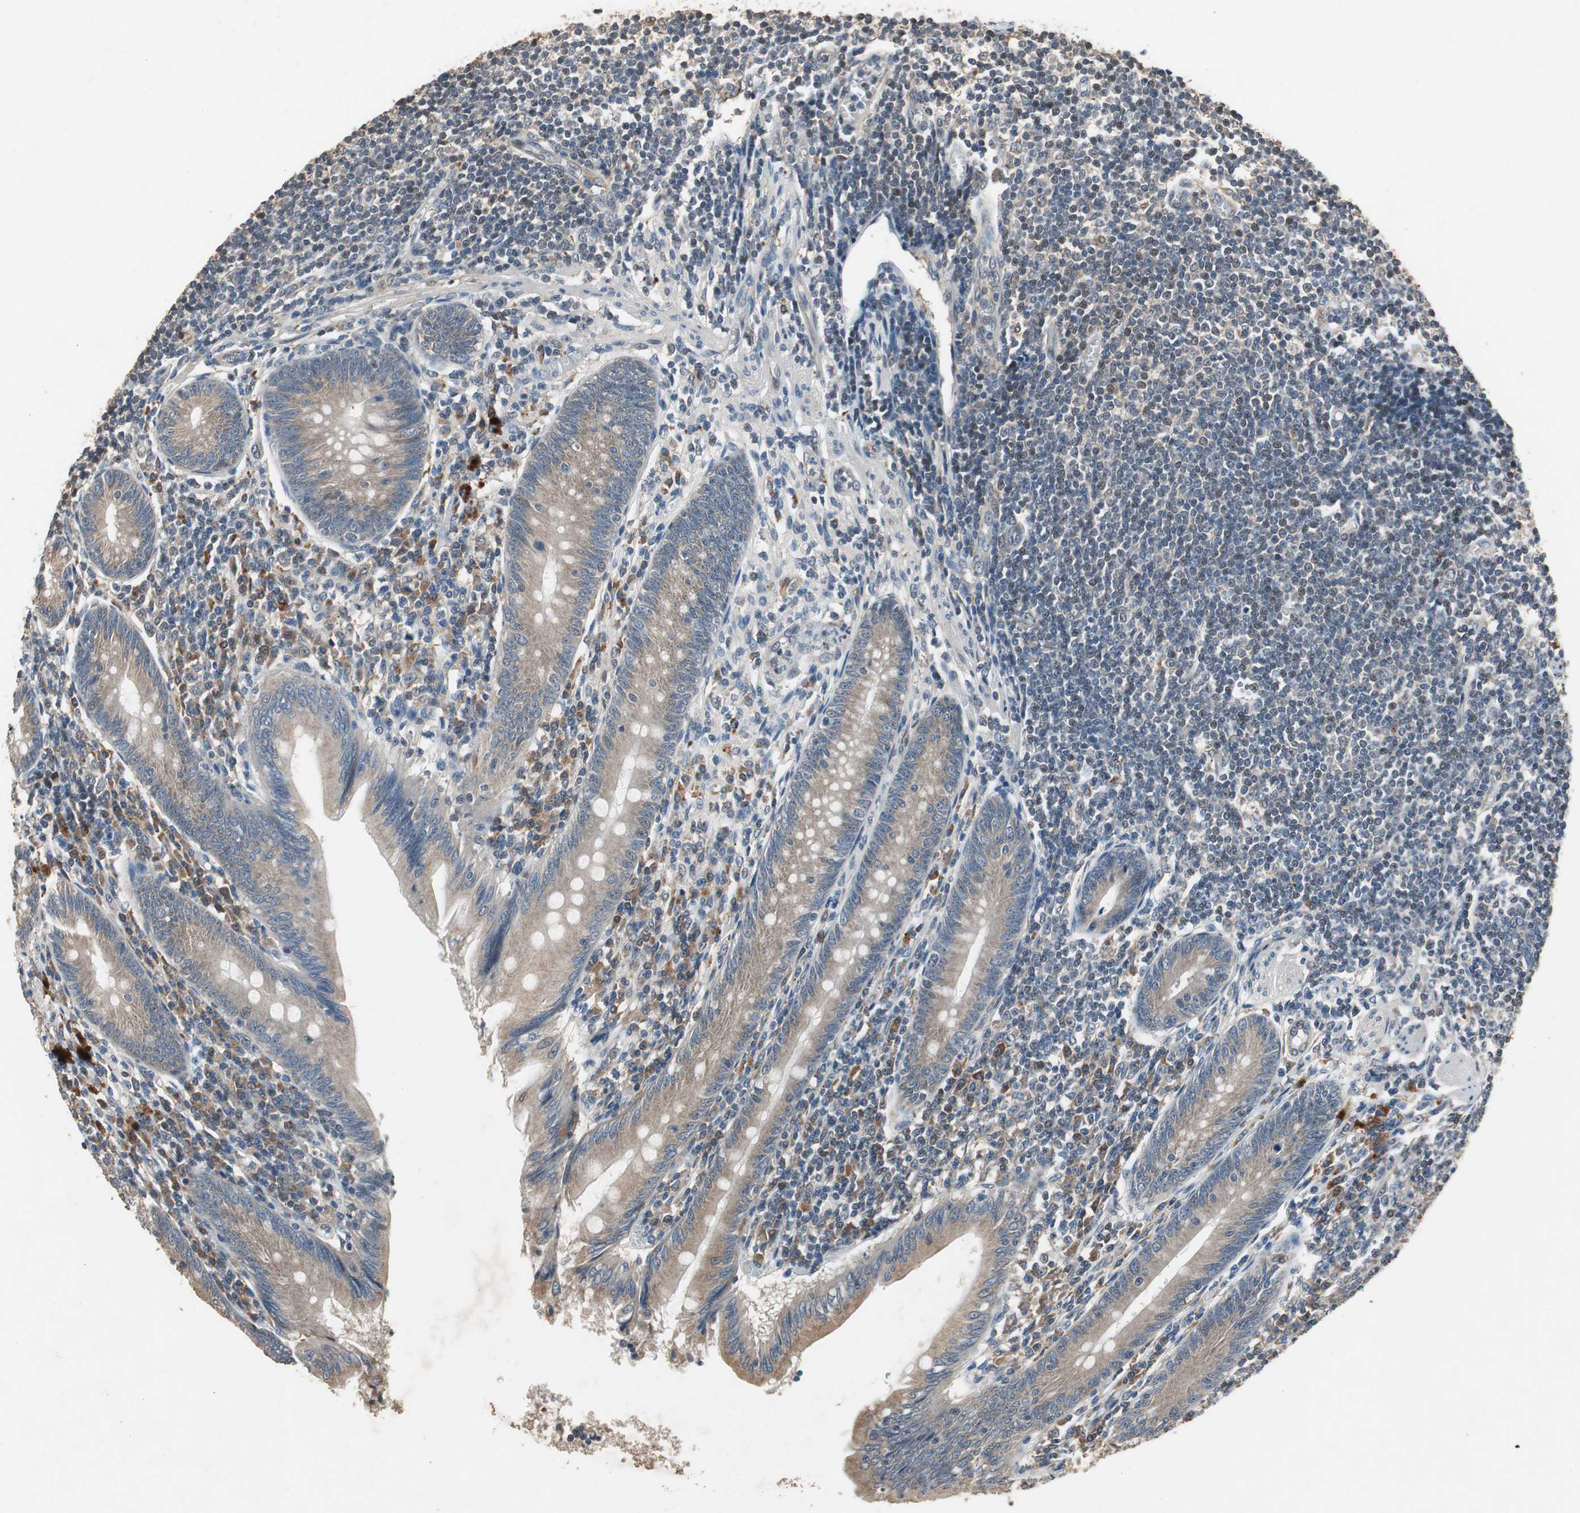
{"staining": {"intensity": "weak", "quantity": "25%-75%", "location": "cytoplasmic/membranous"}, "tissue": "appendix", "cell_type": "Glandular cells", "image_type": "normal", "snomed": [{"axis": "morphology", "description": "Normal tissue, NOS"}, {"axis": "morphology", "description": "Inflammation, NOS"}, {"axis": "topography", "description": "Appendix"}], "caption": "A brown stain labels weak cytoplasmic/membranous expression of a protein in glandular cells of normal appendix. Ihc stains the protein in brown and the nuclei are stained blue.", "gene": "PI4KB", "patient": {"sex": "male", "age": 46}}